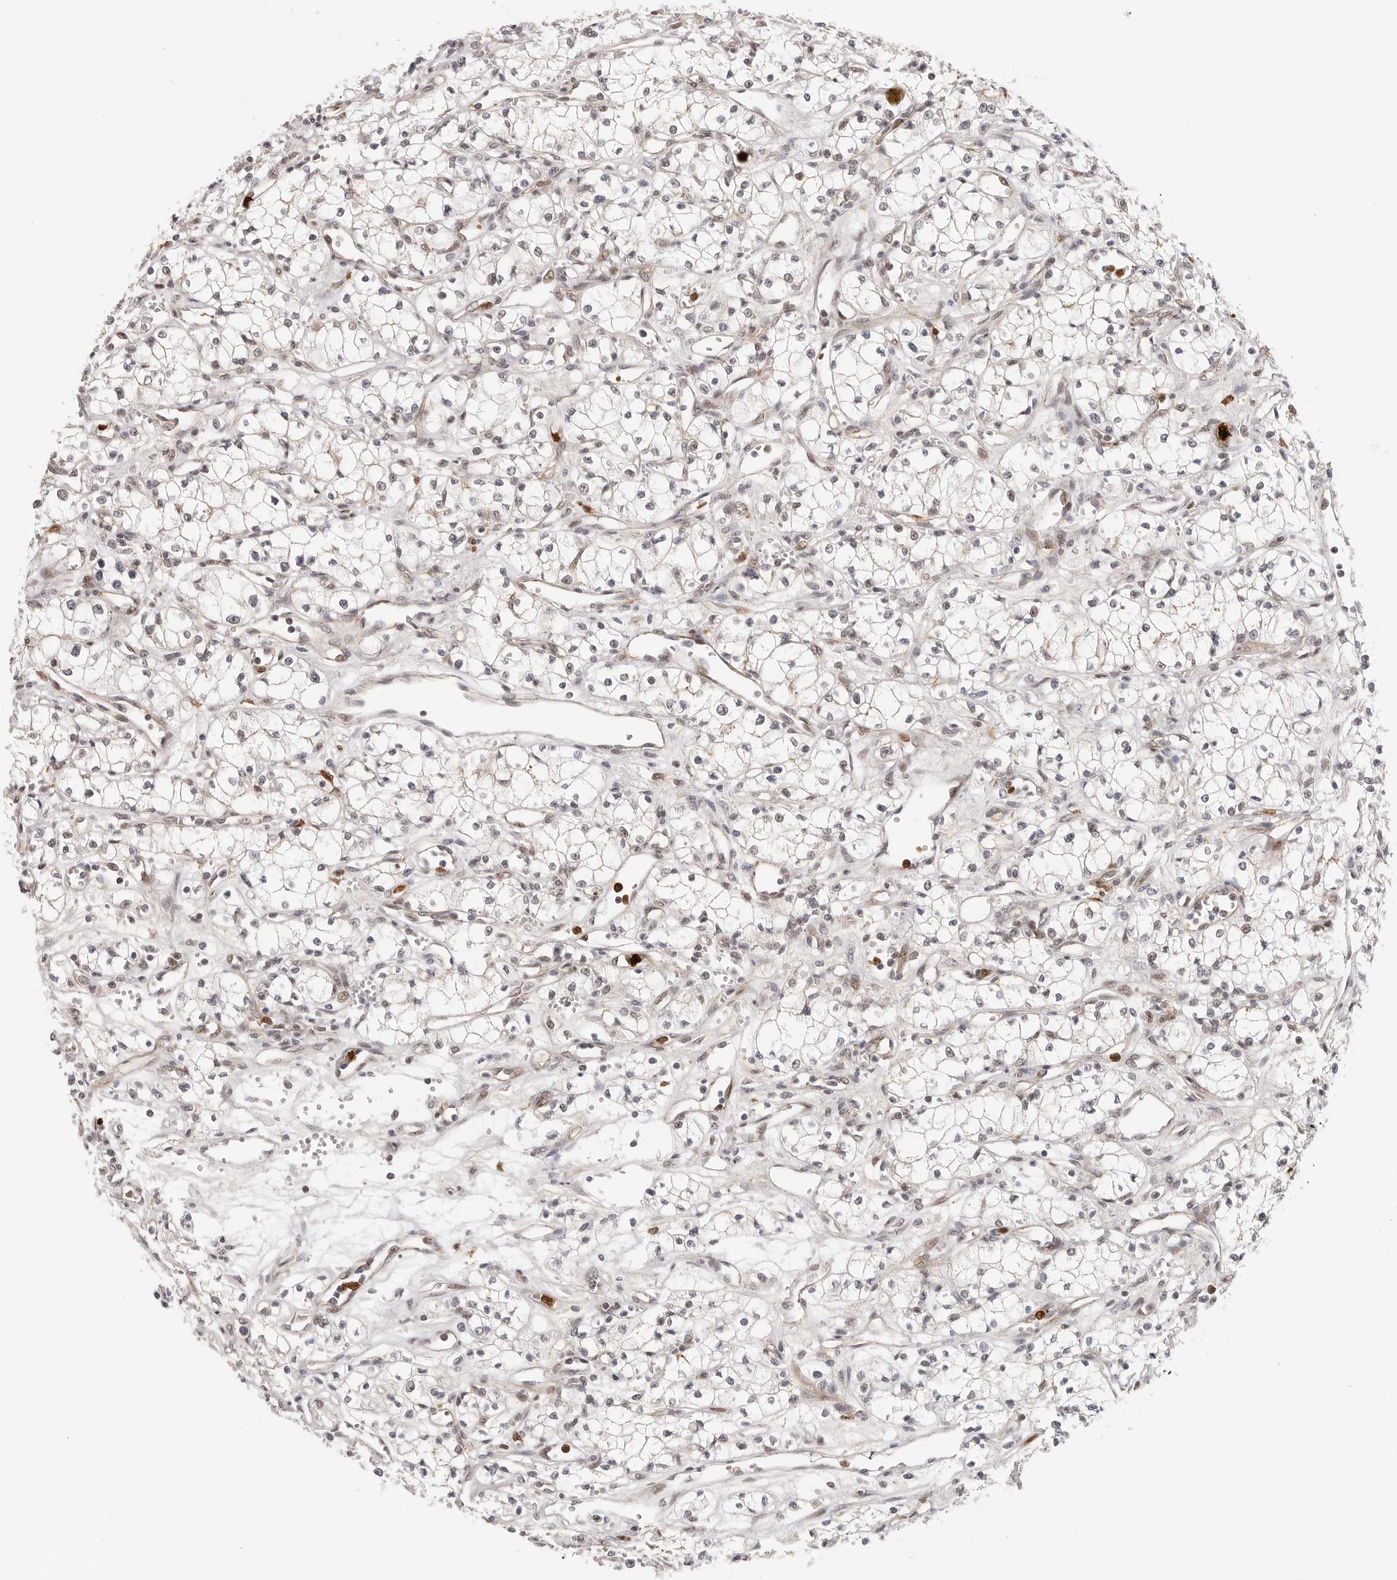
{"staining": {"intensity": "negative", "quantity": "none", "location": "none"}, "tissue": "renal cancer", "cell_type": "Tumor cells", "image_type": "cancer", "snomed": [{"axis": "morphology", "description": "Adenocarcinoma, NOS"}, {"axis": "topography", "description": "Kidney"}], "caption": "Immunohistochemistry (IHC) micrograph of neoplastic tissue: human renal cancer stained with DAB displays no significant protein expression in tumor cells.", "gene": "AFDN", "patient": {"sex": "male", "age": 59}}